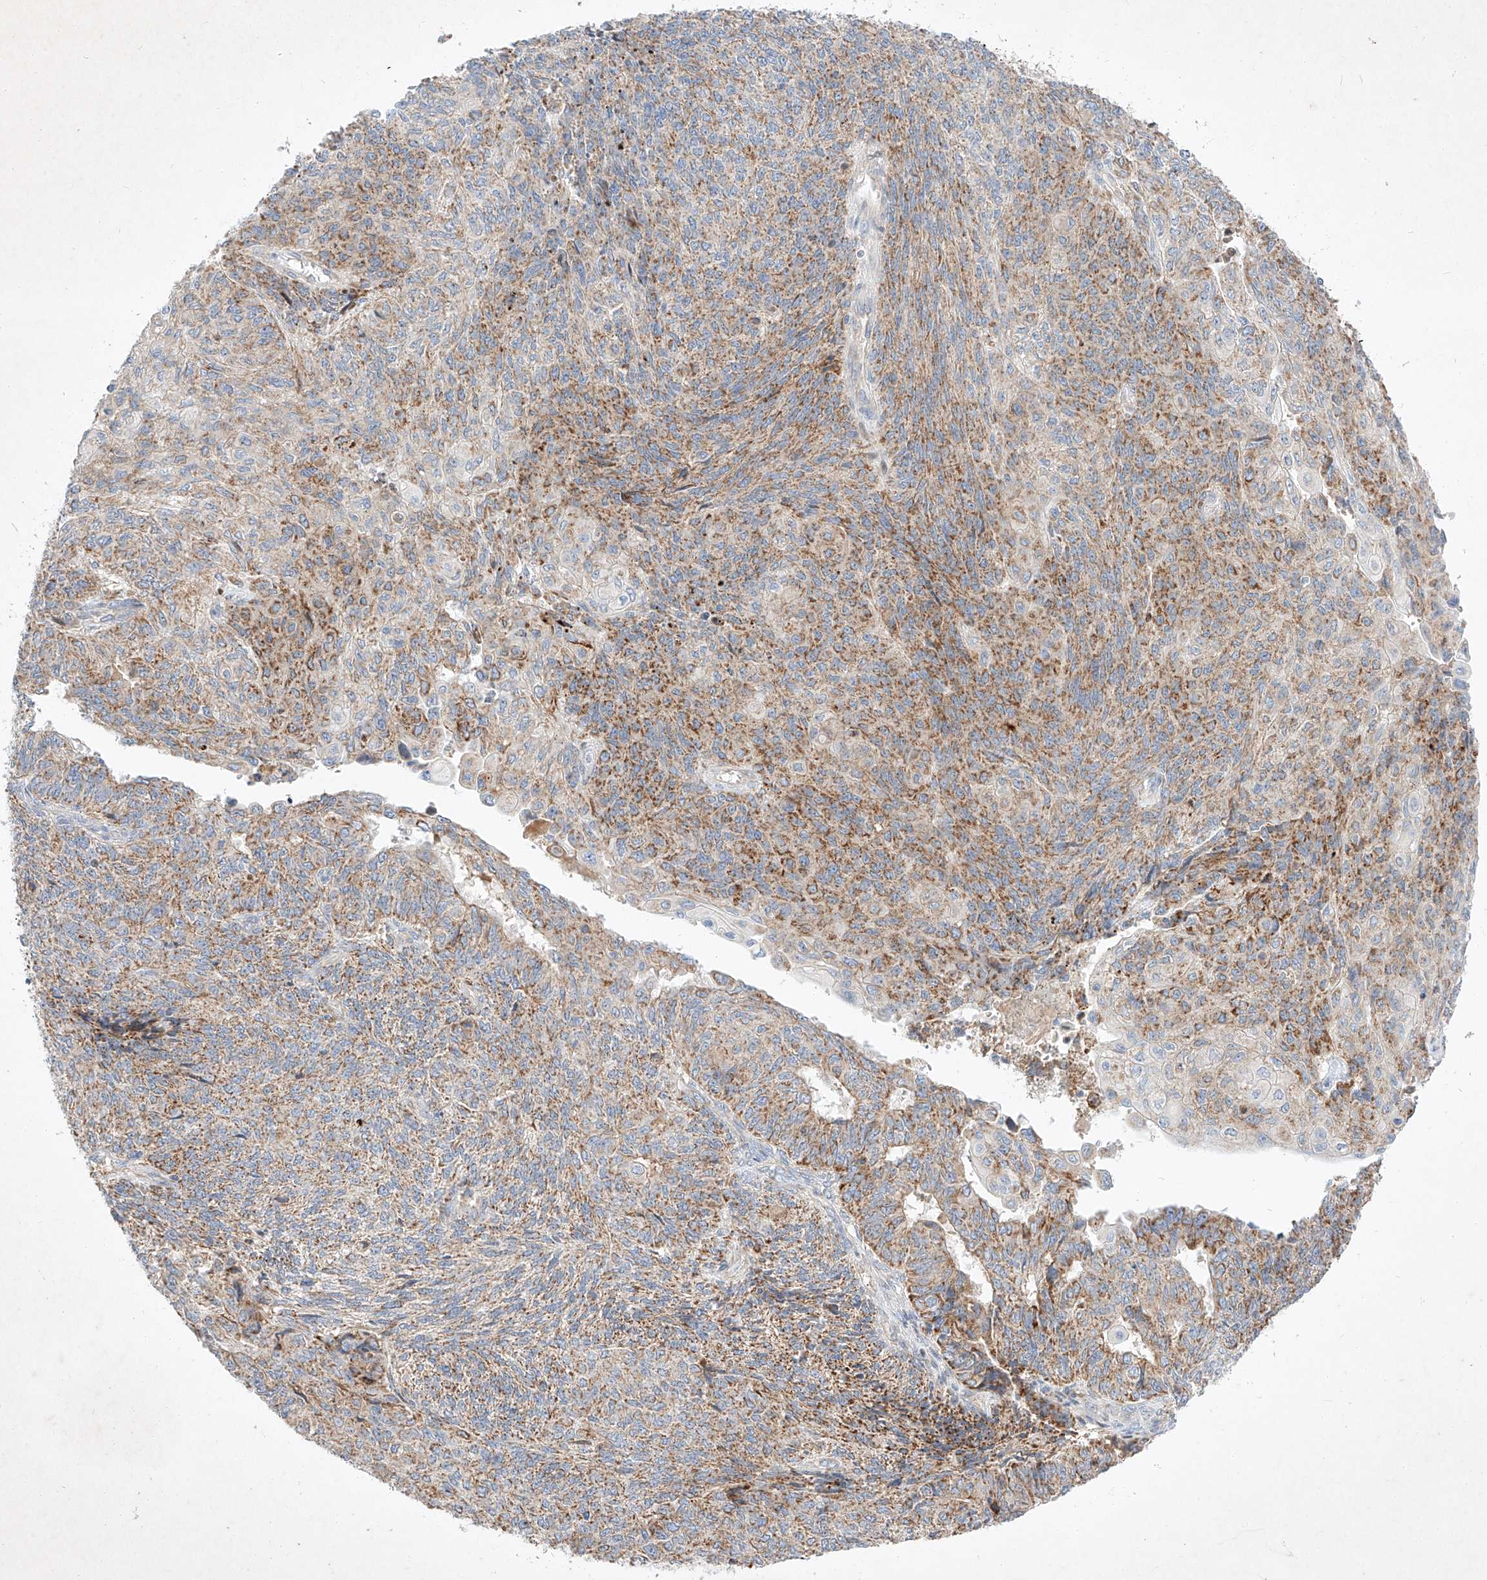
{"staining": {"intensity": "moderate", "quantity": ">75%", "location": "cytoplasmic/membranous"}, "tissue": "endometrial cancer", "cell_type": "Tumor cells", "image_type": "cancer", "snomed": [{"axis": "morphology", "description": "Adenocarcinoma, NOS"}, {"axis": "topography", "description": "Endometrium"}], "caption": "Endometrial adenocarcinoma was stained to show a protein in brown. There is medium levels of moderate cytoplasmic/membranous expression in approximately >75% of tumor cells. The staining is performed using DAB (3,3'-diaminobenzidine) brown chromogen to label protein expression. The nuclei are counter-stained blue using hematoxylin.", "gene": "OSGEPL1", "patient": {"sex": "female", "age": 32}}